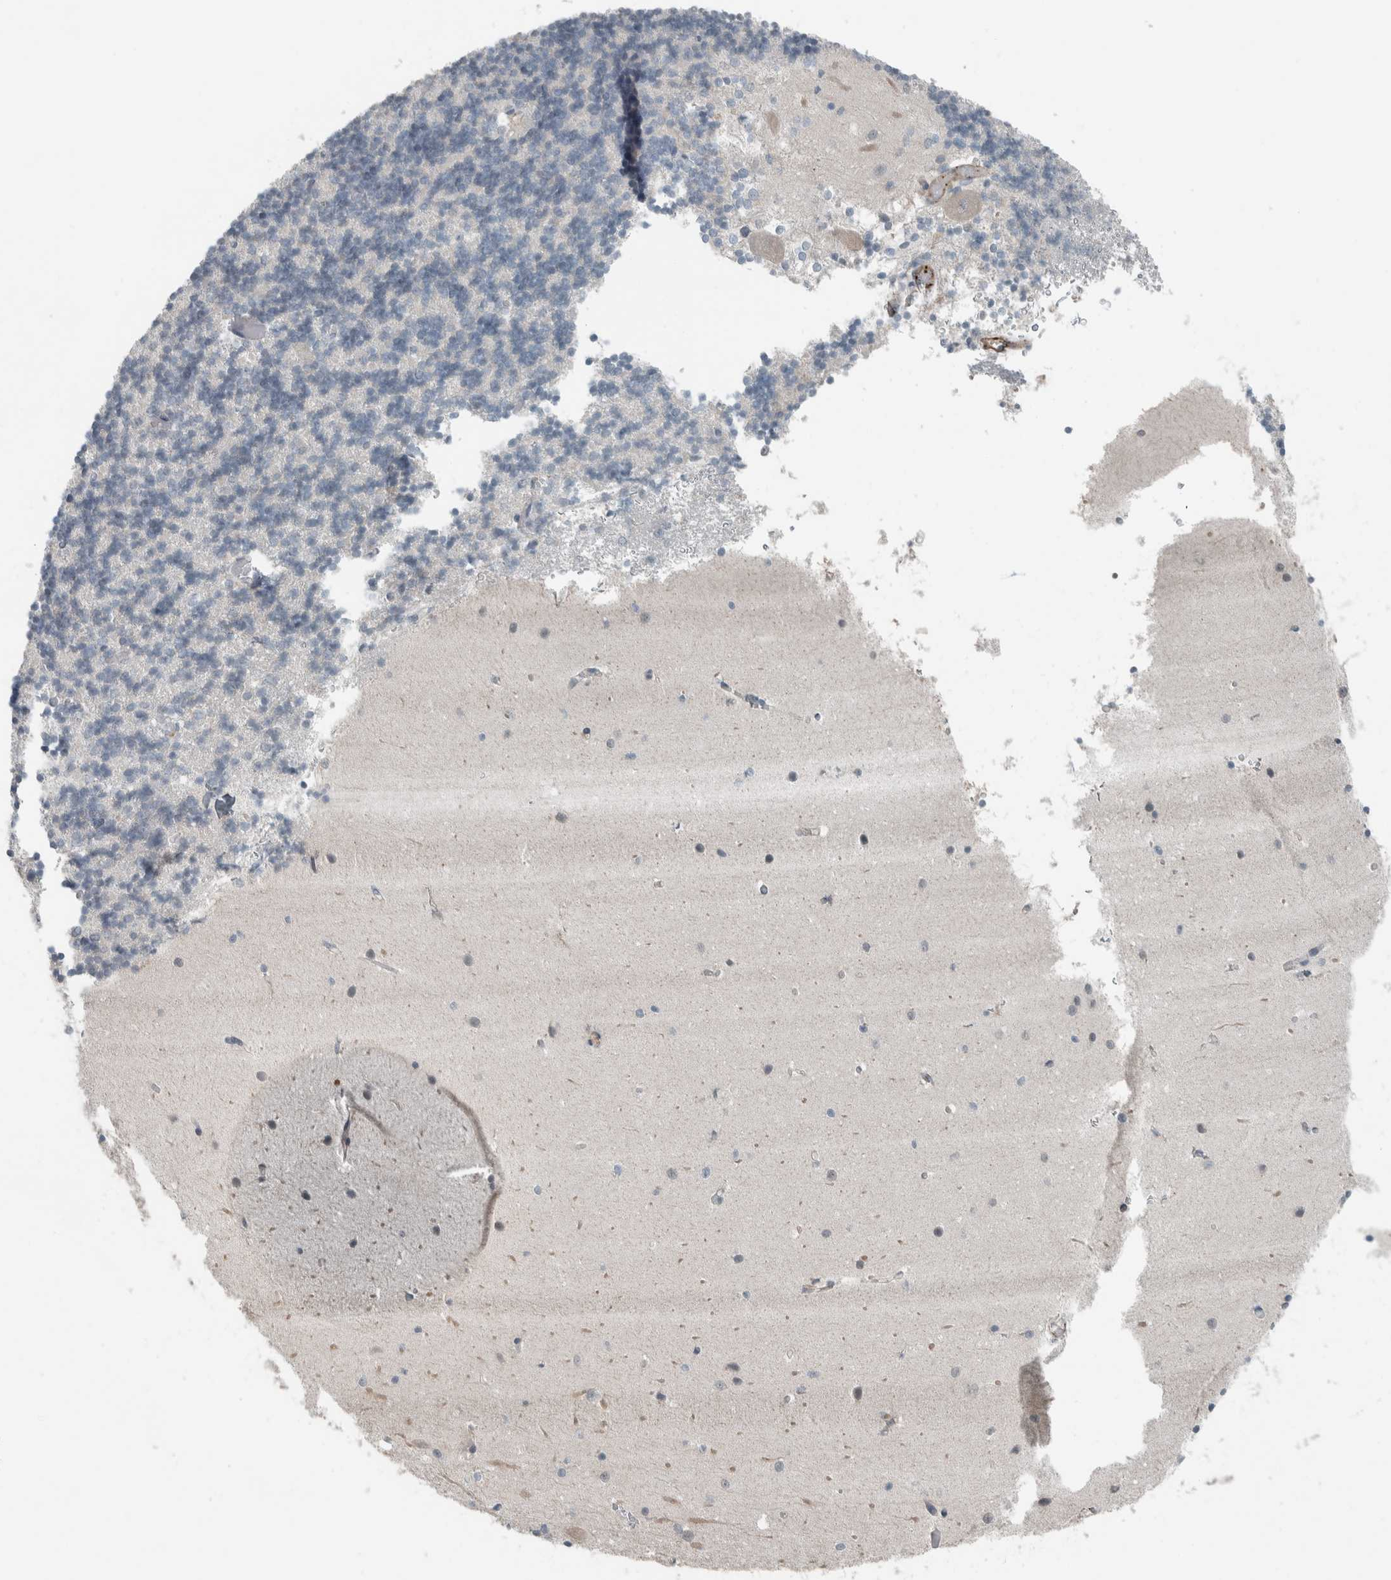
{"staining": {"intensity": "negative", "quantity": "none", "location": "none"}, "tissue": "cerebellum", "cell_type": "Cells in granular layer", "image_type": "normal", "snomed": [{"axis": "morphology", "description": "Normal tissue, NOS"}, {"axis": "topography", "description": "Cerebellum"}], "caption": "Immunohistochemical staining of benign cerebellum demonstrates no significant positivity in cells in granular layer. (Brightfield microscopy of DAB (3,3'-diaminobenzidine) IHC at high magnification).", "gene": "JADE2", "patient": {"sex": "male", "age": 37}}